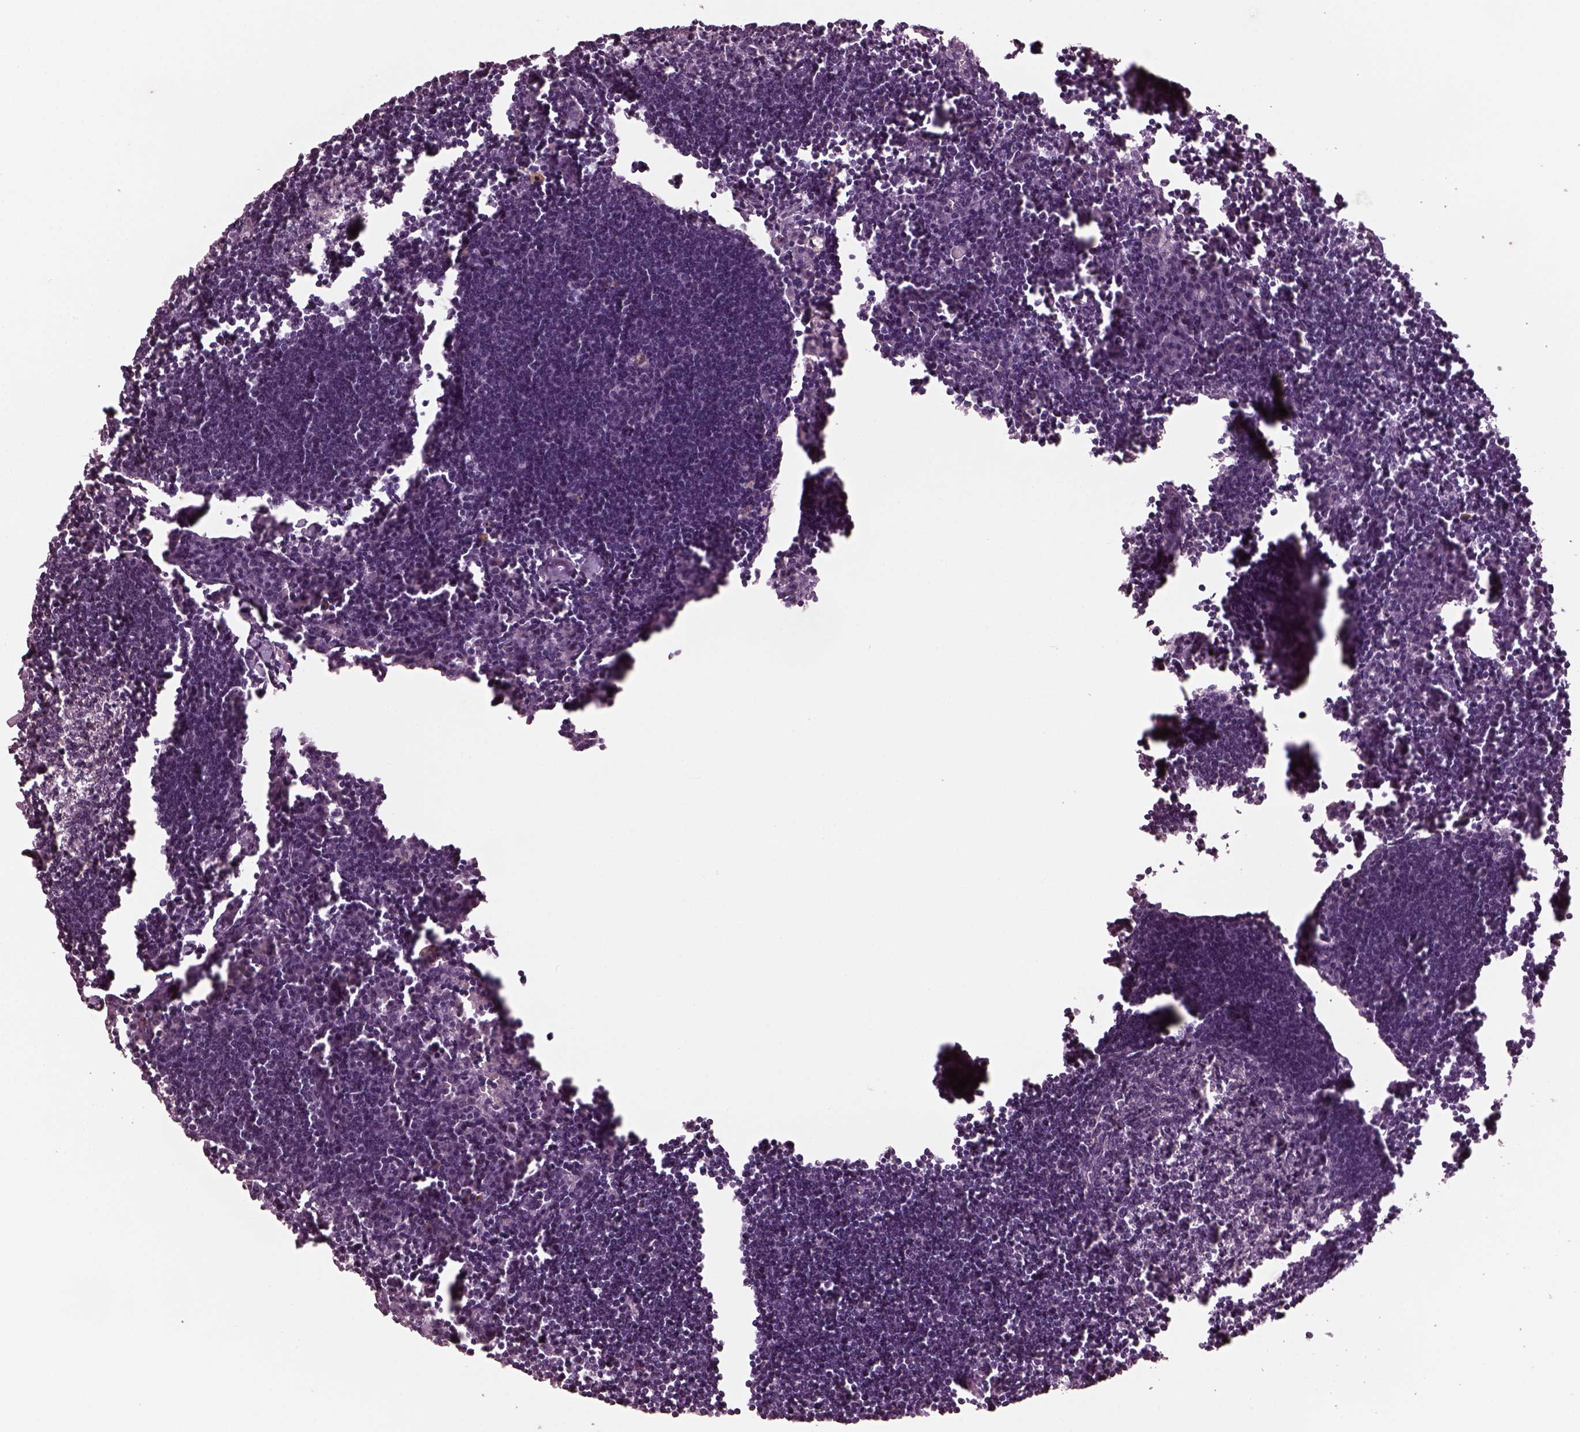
{"staining": {"intensity": "negative", "quantity": "none", "location": "none"}, "tissue": "lymph node", "cell_type": "Germinal center cells", "image_type": "normal", "snomed": [{"axis": "morphology", "description": "Normal tissue, NOS"}, {"axis": "topography", "description": "Lymph node"}], "caption": "Micrograph shows no significant protein expression in germinal center cells of normal lymph node. (Immunohistochemistry (ihc), brightfield microscopy, high magnification).", "gene": "RGS7", "patient": {"sex": "male", "age": 55}}